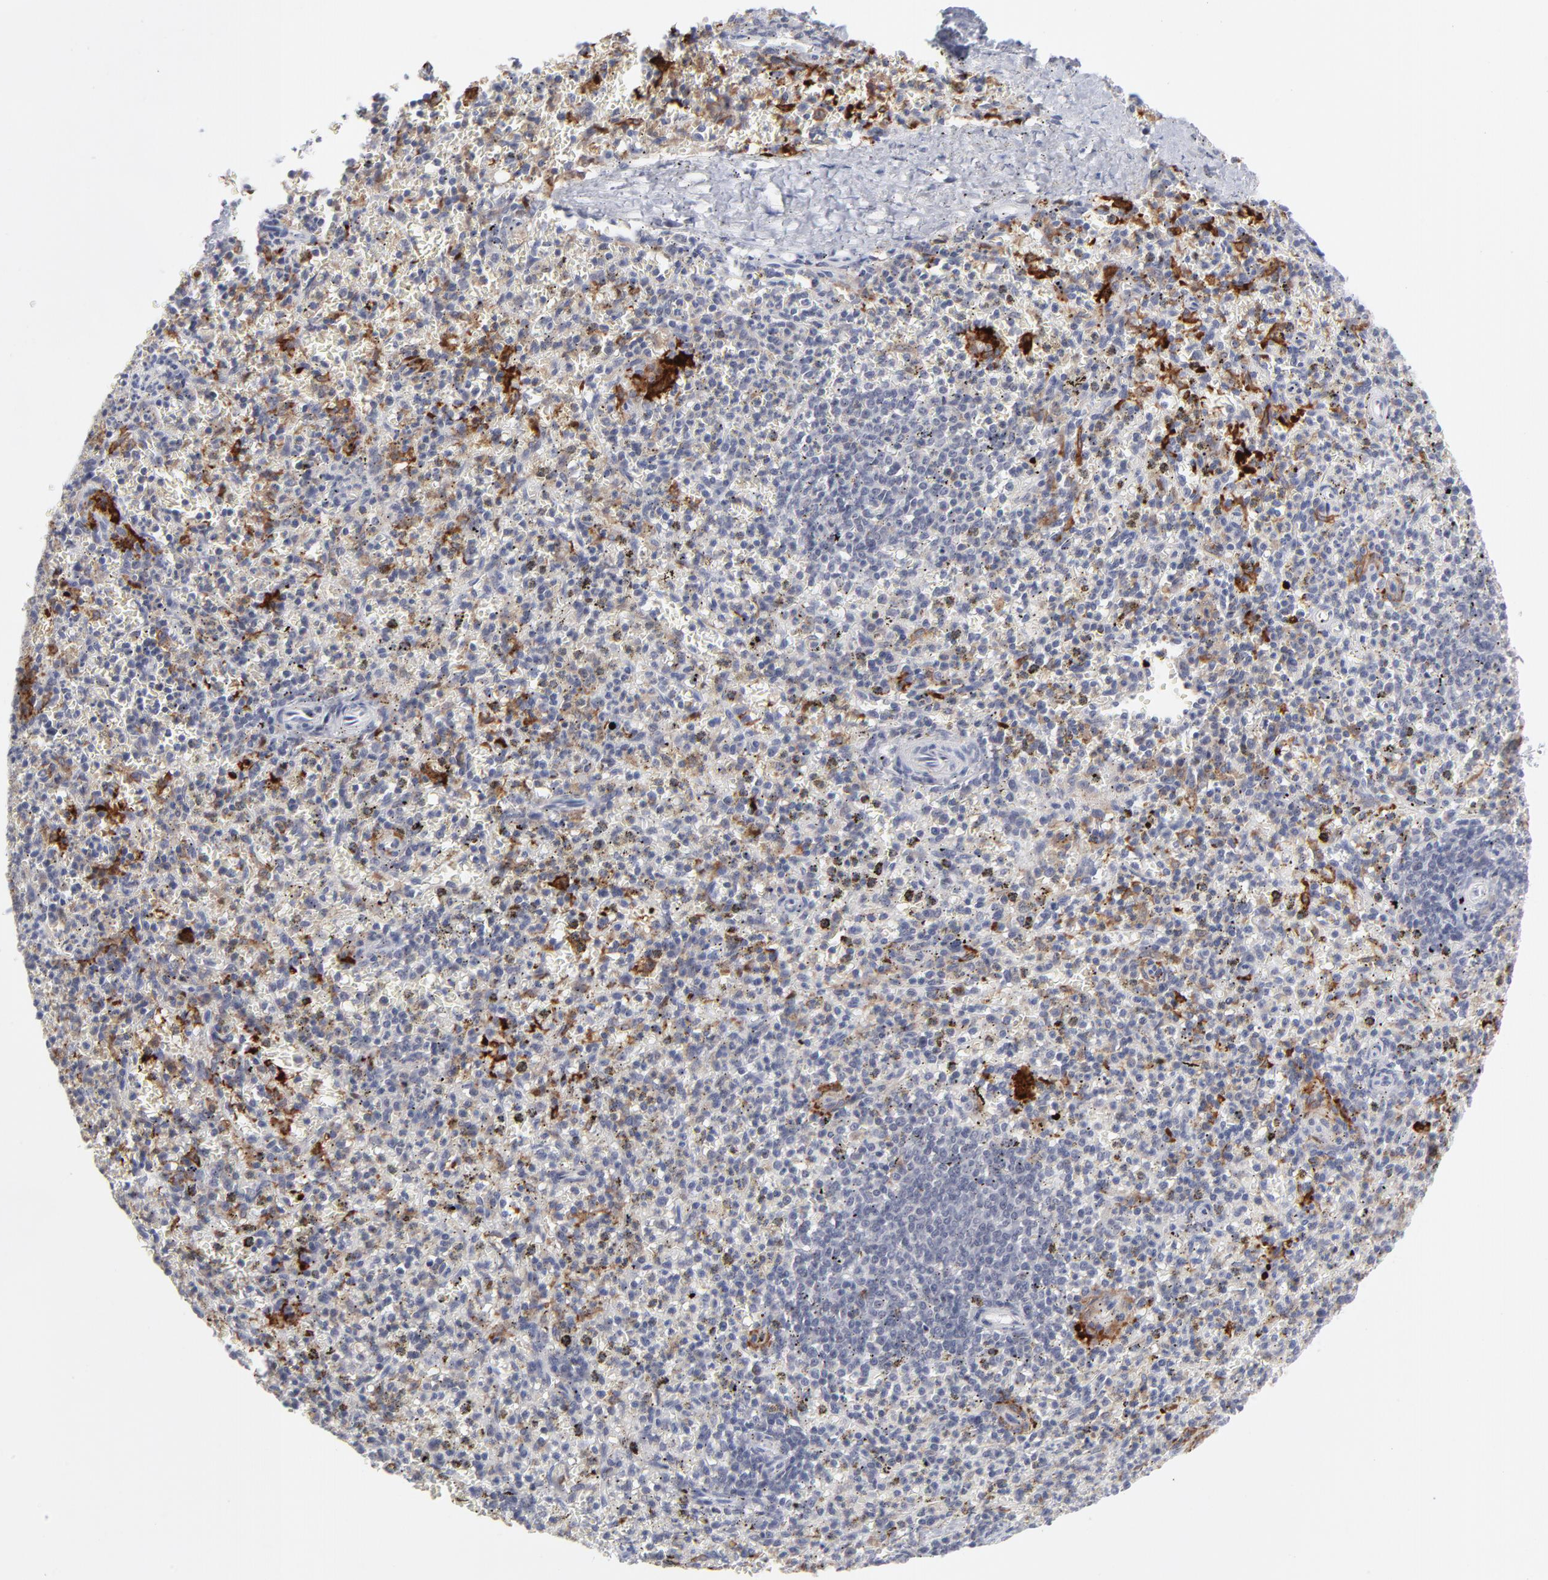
{"staining": {"intensity": "strong", "quantity": "<25%", "location": "cytoplasmic/membranous"}, "tissue": "spleen", "cell_type": "Cells in red pulp", "image_type": "normal", "snomed": [{"axis": "morphology", "description": "Normal tissue, NOS"}, {"axis": "topography", "description": "Spleen"}], "caption": "A photomicrograph of spleen stained for a protein demonstrates strong cytoplasmic/membranous brown staining in cells in red pulp. (DAB IHC with brightfield microscopy, high magnification).", "gene": "CCR2", "patient": {"sex": "male", "age": 72}}